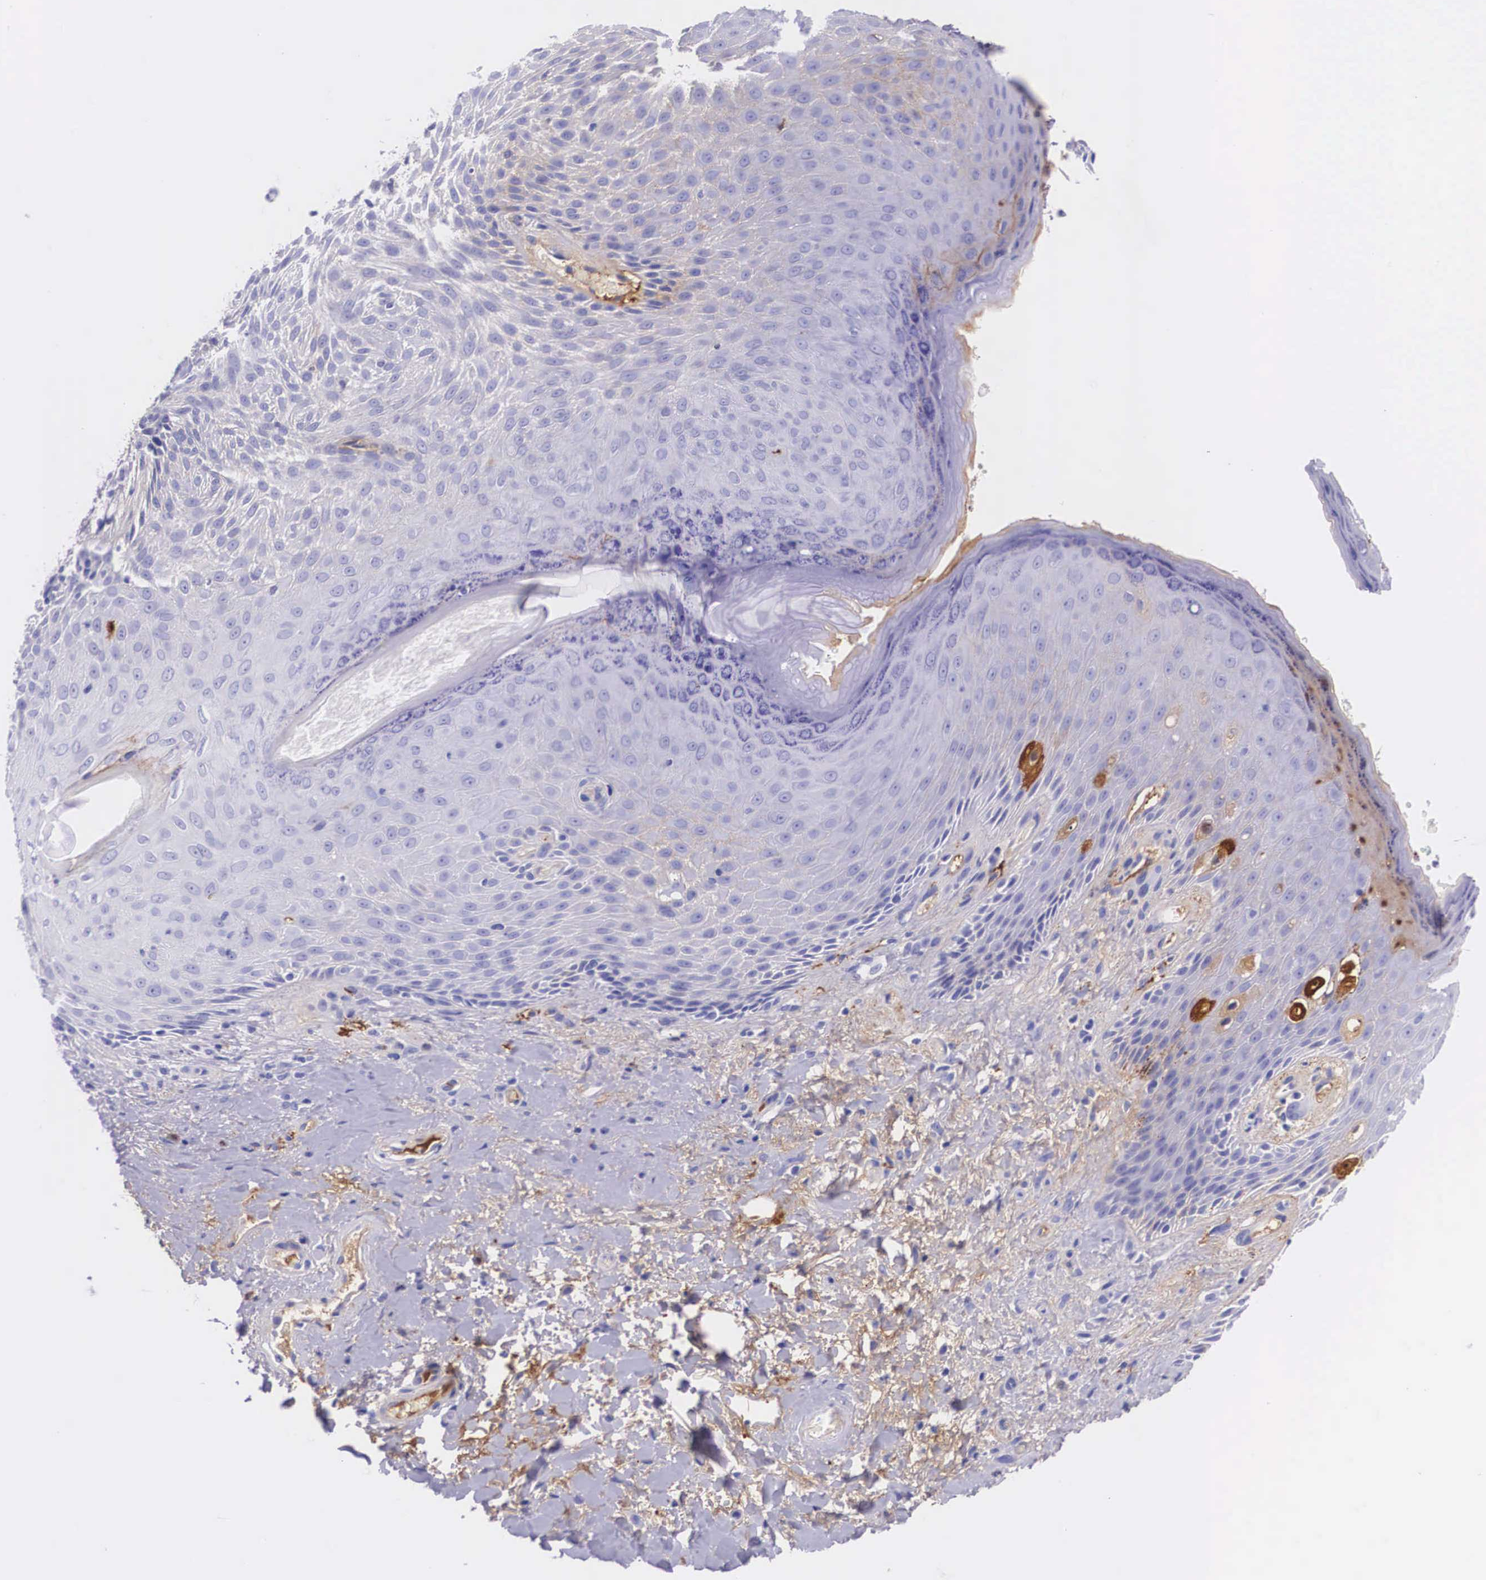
{"staining": {"intensity": "moderate", "quantity": "<25%", "location": "nuclear"}, "tissue": "skin", "cell_type": "Epidermal cells", "image_type": "normal", "snomed": [{"axis": "morphology", "description": "Normal tissue, NOS"}, {"axis": "topography", "description": "Anal"}], "caption": "IHC staining of unremarkable skin, which demonstrates low levels of moderate nuclear positivity in approximately <25% of epidermal cells indicating moderate nuclear protein expression. The staining was performed using DAB (3,3'-diaminobenzidine) (brown) for protein detection and nuclei were counterstained in hematoxylin (blue).", "gene": "PLG", "patient": {"sex": "male", "age": 78}}